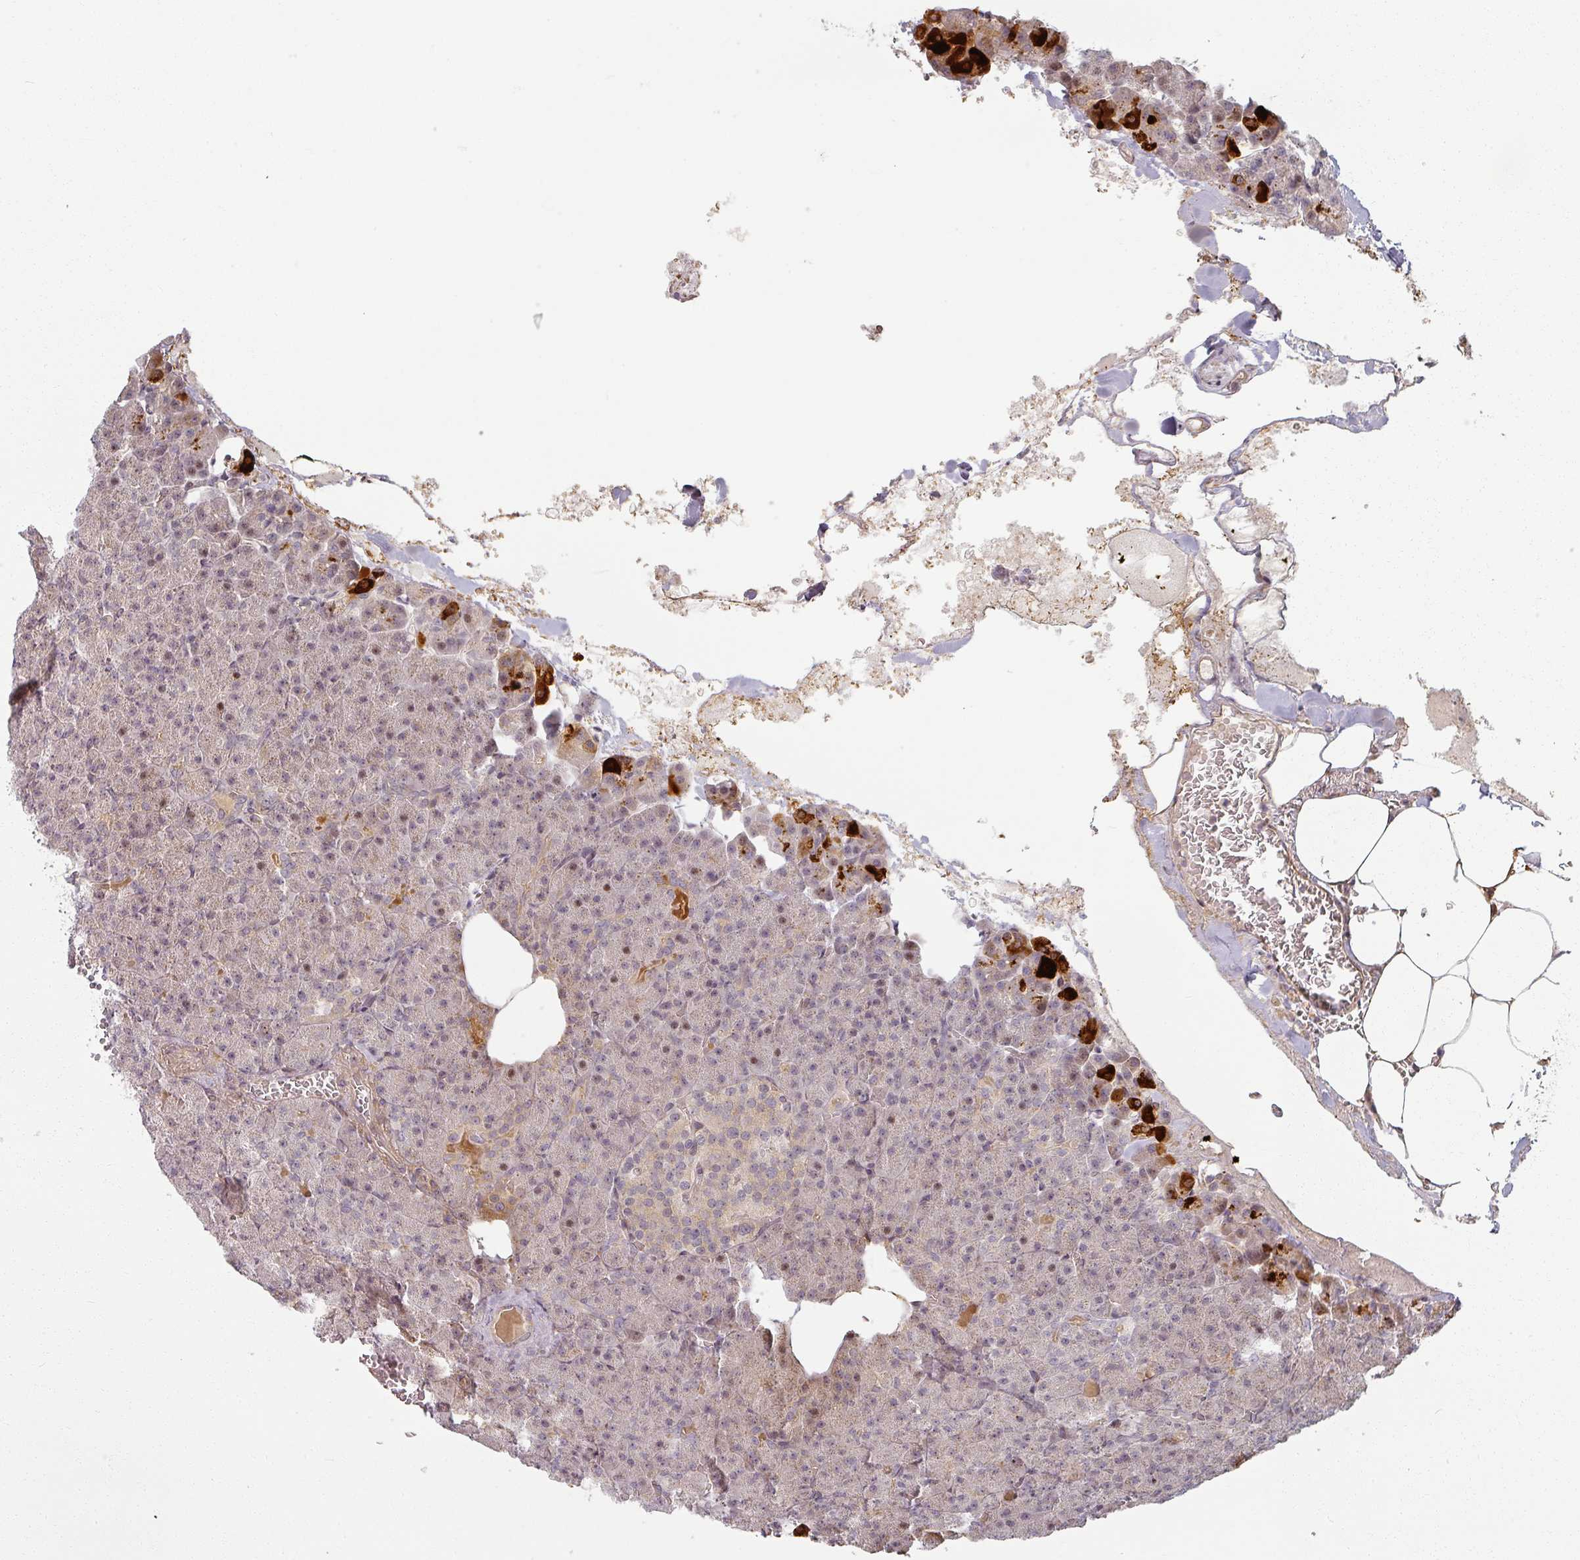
{"staining": {"intensity": "strong", "quantity": "<25%", "location": "cytoplasmic/membranous"}, "tissue": "pancreas", "cell_type": "Exocrine glandular cells", "image_type": "normal", "snomed": [{"axis": "morphology", "description": "Normal tissue, NOS"}, {"axis": "topography", "description": "Pancreas"}], "caption": "Pancreas stained with a protein marker reveals strong staining in exocrine glandular cells.", "gene": "MED19", "patient": {"sex": "female", "age": 74}}